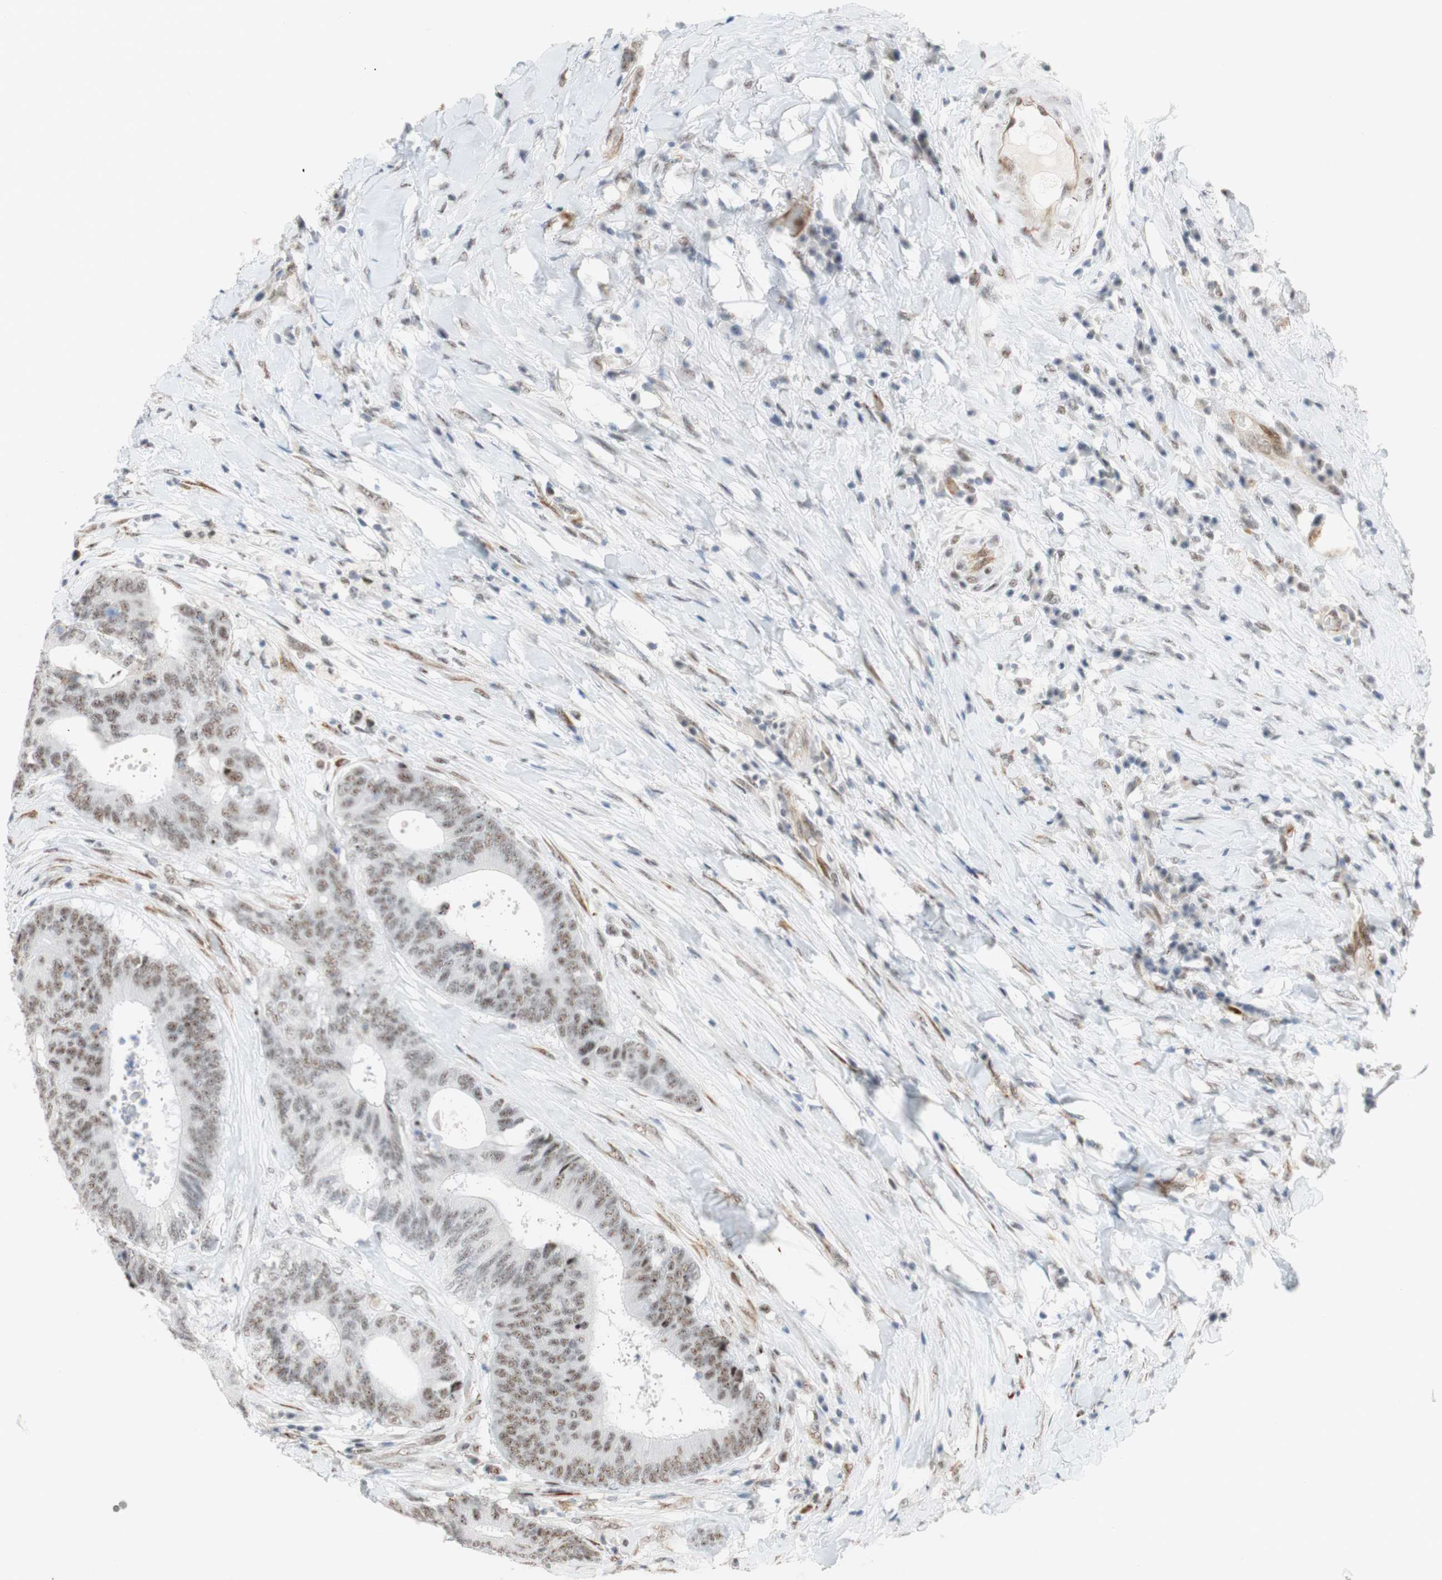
{"staining": {"intensity": "weak", "quantity": "25%-75%", "location": "nuclear"}, "tissue": "colorectal cancer", "cell_type": "Tumor cells", "image_type": "cancer", "snomed": [{"axis": "morphology", "description": "Adenocarcinoma, NOS"}, {"axis": "topography", "description": "Rectum"}], "caption": "Adenocarcinoma (colorectal) stained for a protein (brown) demonstrates weak nuclear positive staining in about 25%-75% of tumor cells.", "gene": "SAP18", "patient": {"sex": "male", "age": 72}}